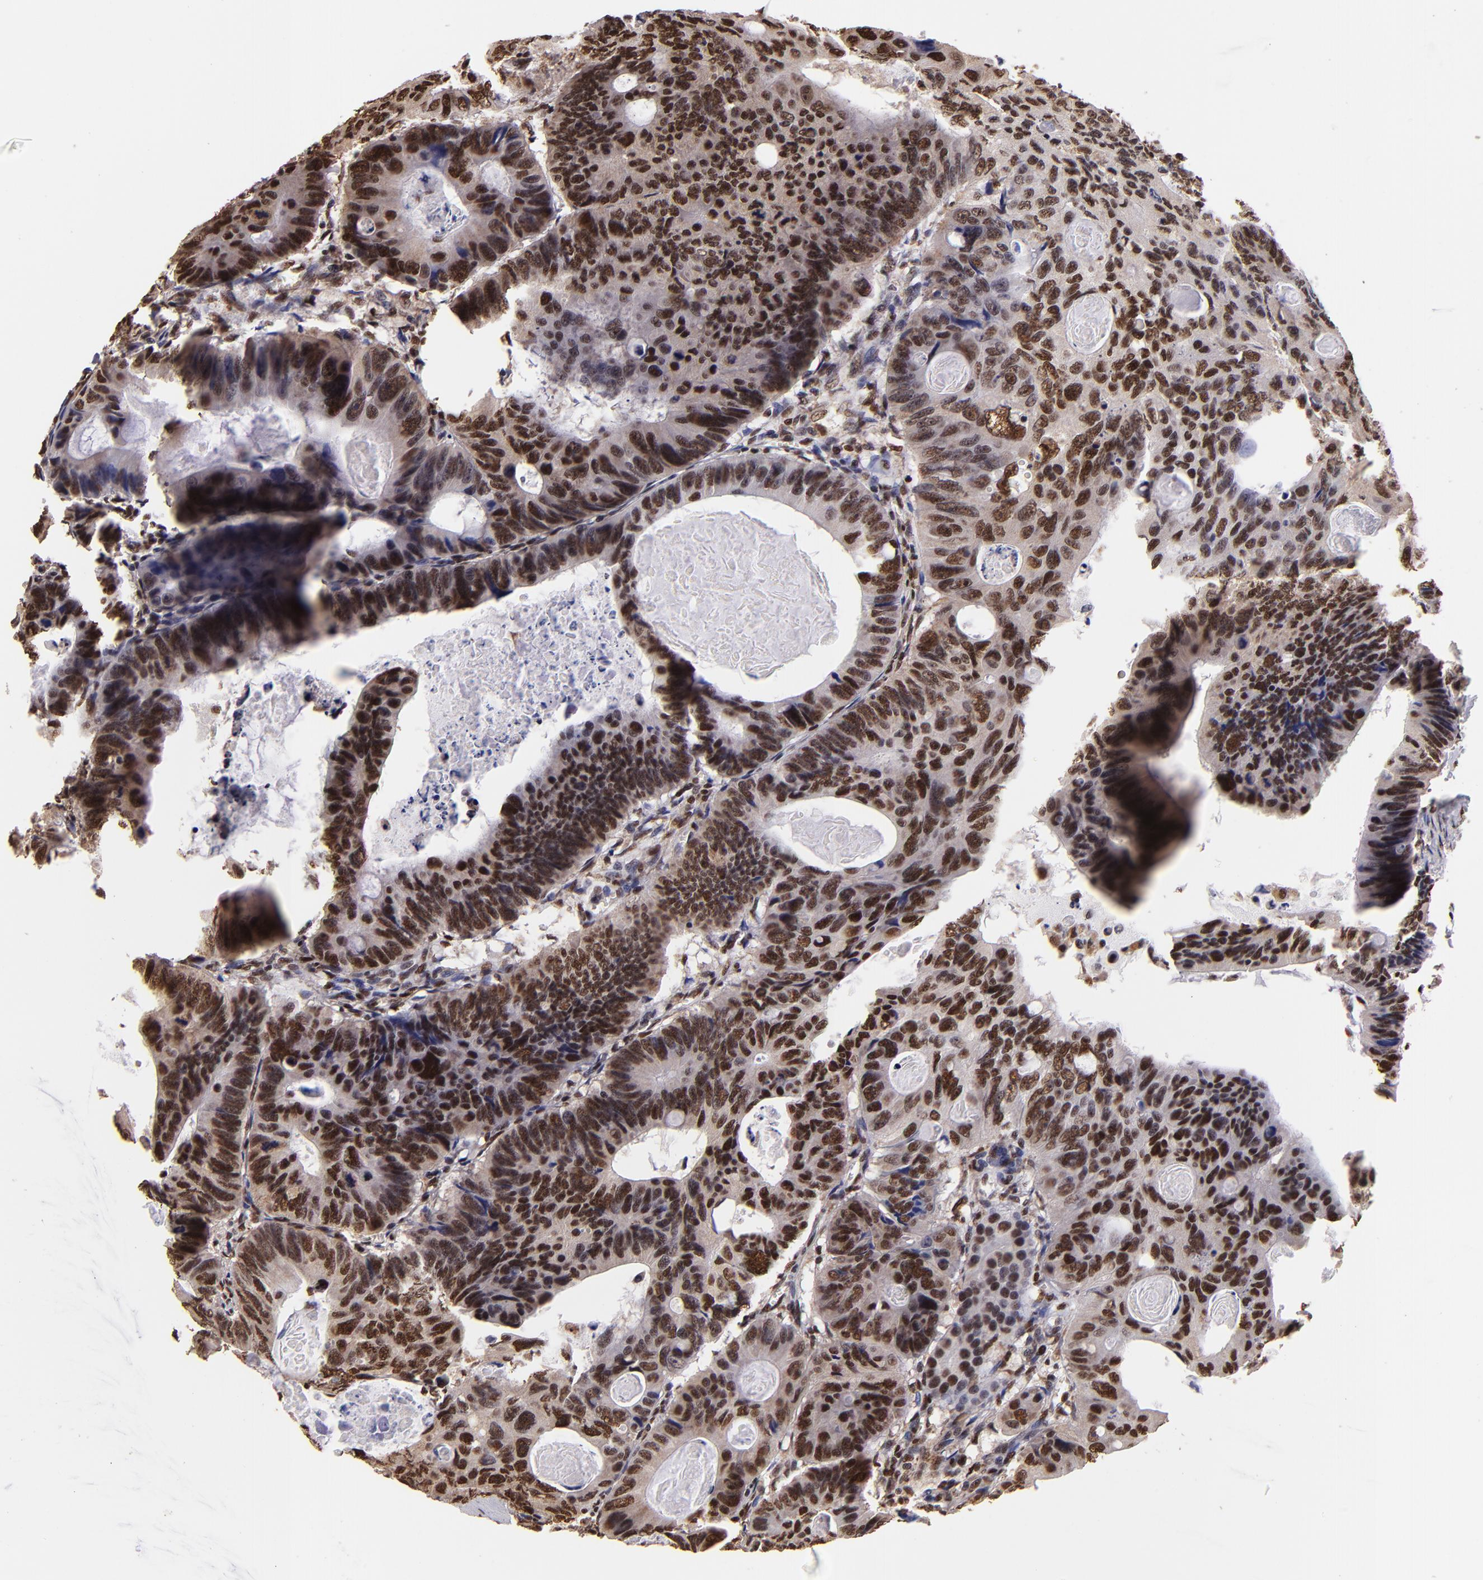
{"staining": {"intensity": "strong", "quantity": ">75%", "location": "nuclear"}, "tissue": "colorectal cancer", "cell_type": "Tumor cells", "image_type": "cancer", "snomed": [{"axis": "morphology", "description": "Adenocarcinoma, NOS"}, {"axis": "topography", "description": "Colon"}], "caption": "Immunohistochemistry (IHC) staining of colorectal cancer, which exhibits high levels of strong nuclear expression in about >75% of tumor cells indicating strong nuclear protein positivity. The staining was performed using DAB (3,3'-diaminobenzidine) (brown) for protein detection and nuclei were counterstained in hematoxylin (blue).", "gene": "SP1", "patient": {"sex": "female", "age": 55}}